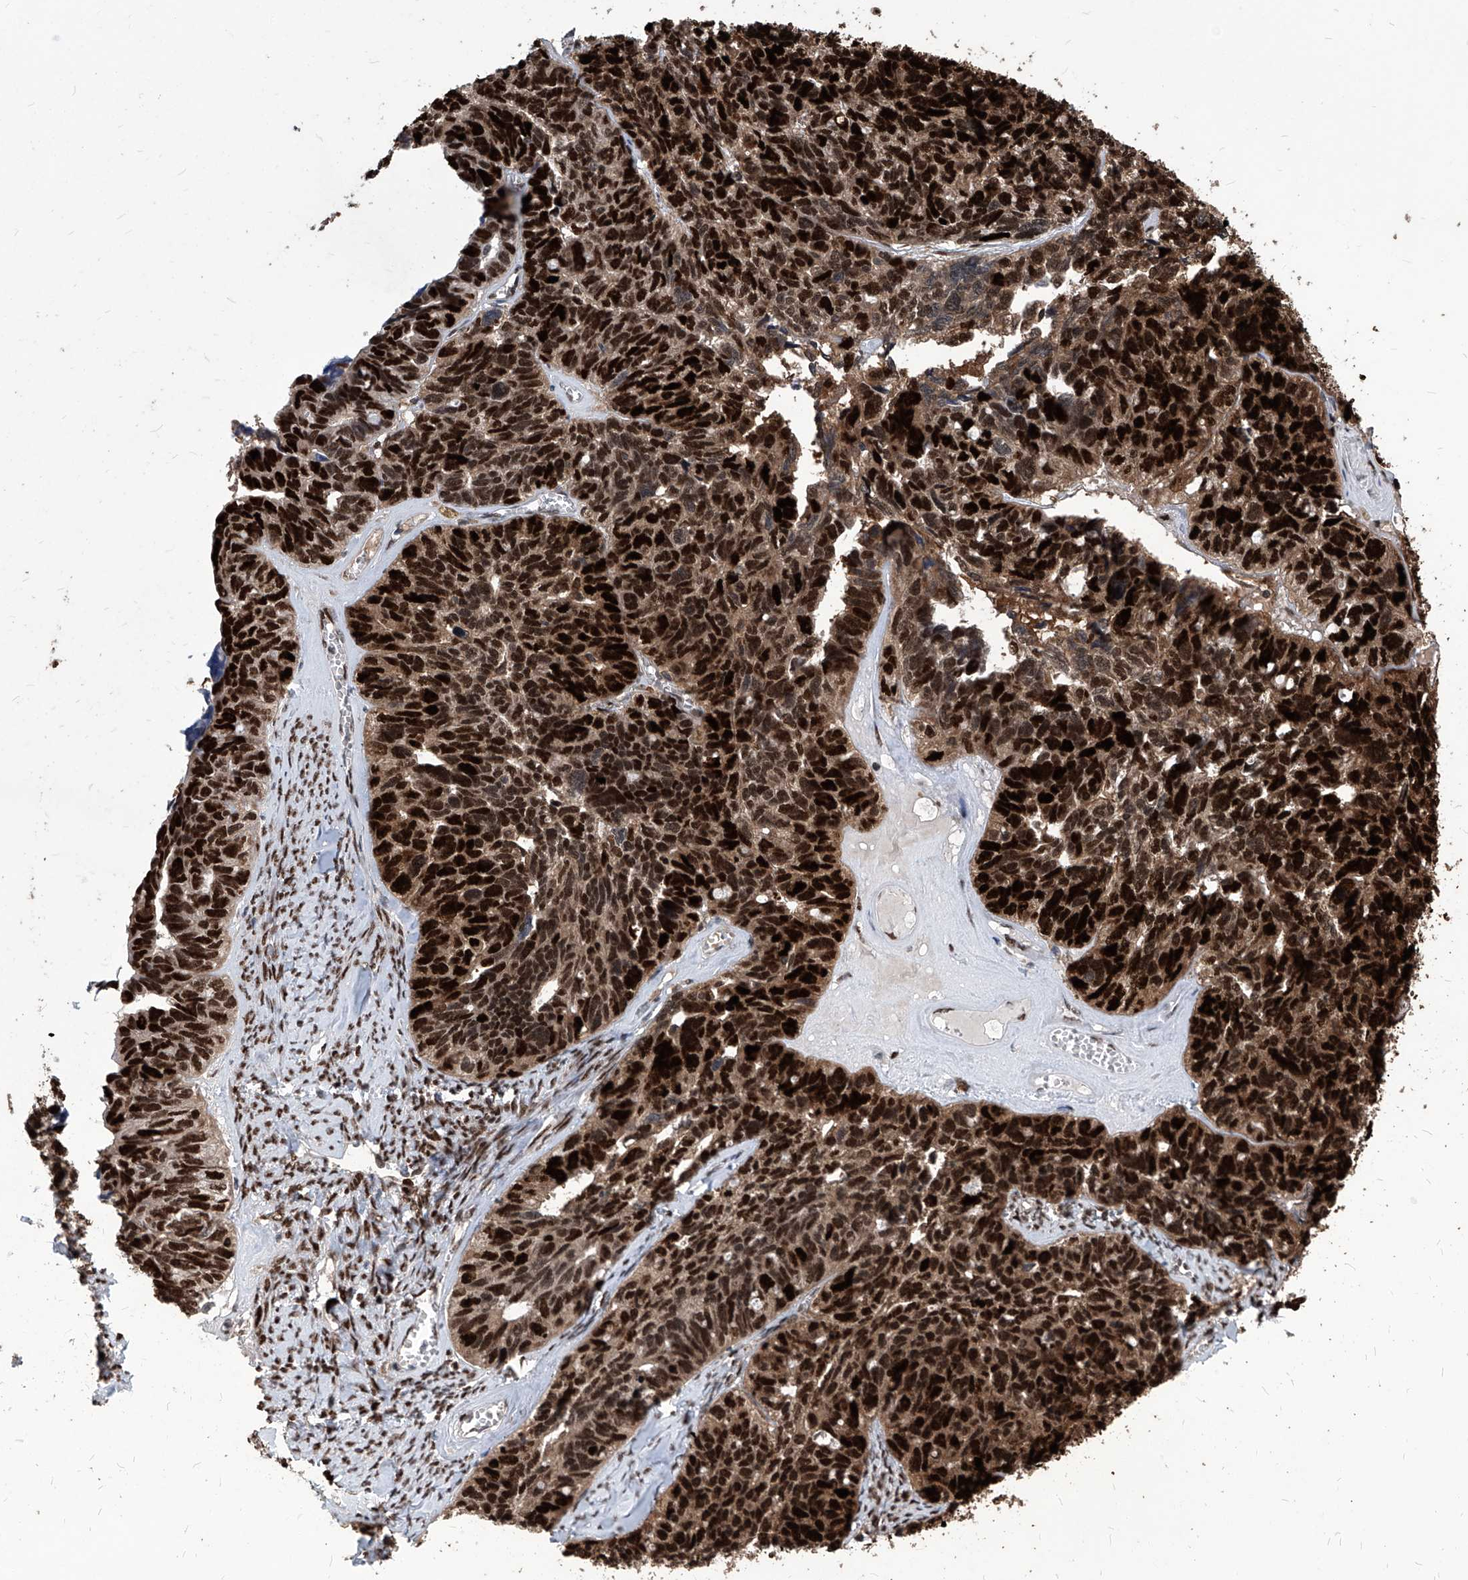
{"staining": {"intensity": "strong", "quantity": ">75%", "location": "nuclear"}, "tissue": "ovarian cancer", "cell_type": "Tumor cells", "image_type": "cancer", "snomed": [{"axis": "morphology", "description": "Cystadenocarcinoma, serous, NOS"}, {"axis": "topography", "description": "Ovary"}], "caption": "Immunohistochemistry histopathology image of neoplastic tissue: human serous cystadenocarcinoma (ovarian) stained using IHC displays high levels of strong protein expression localized specifically in the nuclear of tumor cells, appearing as a nuclear brown color.", "gene": "PCNA", "patient": {"sex": "female", "age": 79}}